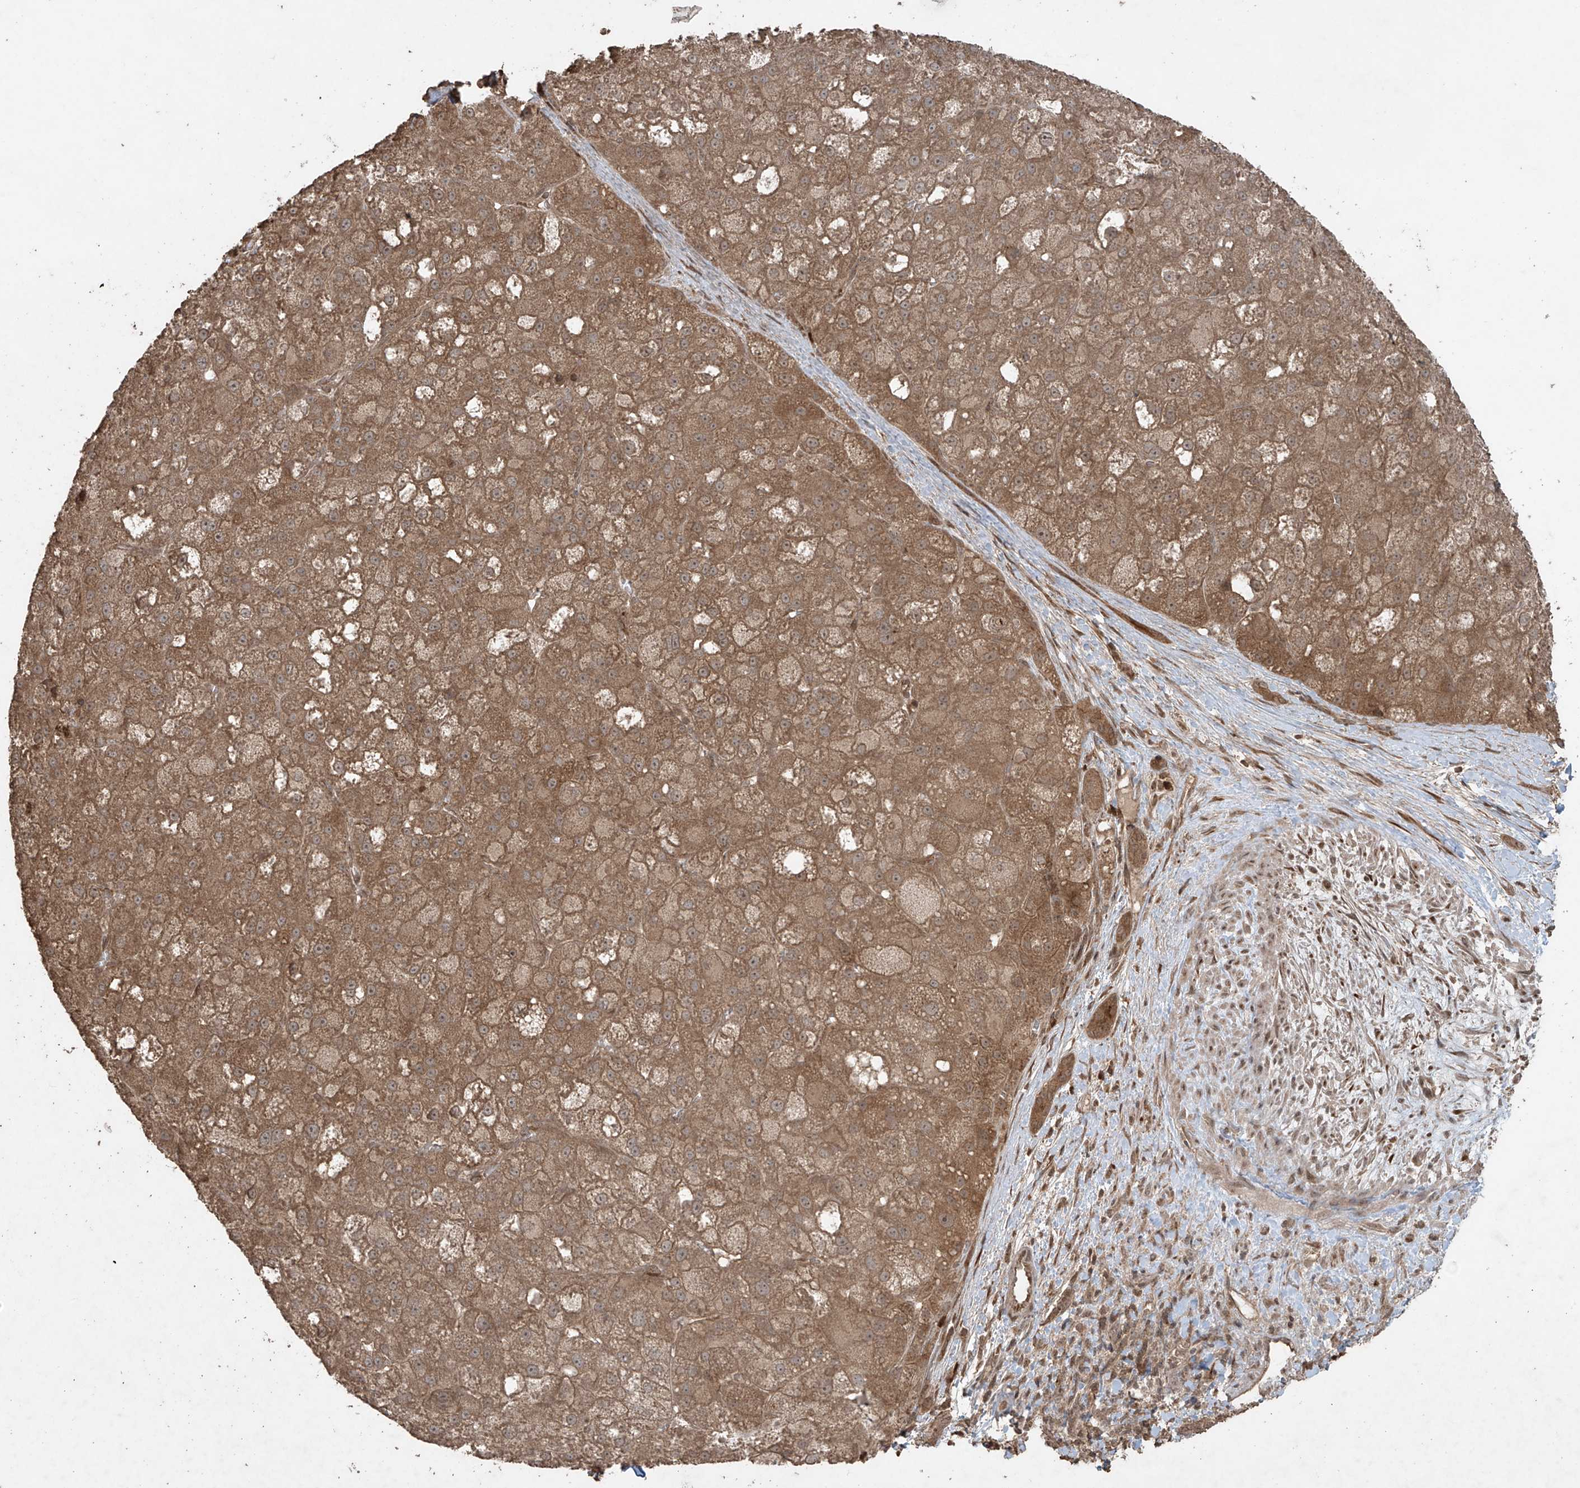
{"staining": {"intensity": "moderate", "quantity": ">75%", "location": "cytoplasmic/membranous"}, "tissue": "liver cancer", "cell_type": "Tumor cells", "image_type": "cancer", "snomed": [{"axis": "morphology", "description": "Carcinoma, Hepatocellular, NOS"}, {"axis": "topography", "description": "Liver"}], "caption": "The micrograph demonstrates staining of liver cancer, revealing moderate cytoplasmic/membranous protein positivity (brown color) within tumor cells.", "gene": "PGPEP1", "patient": {"sex": "male", "age": 57}}